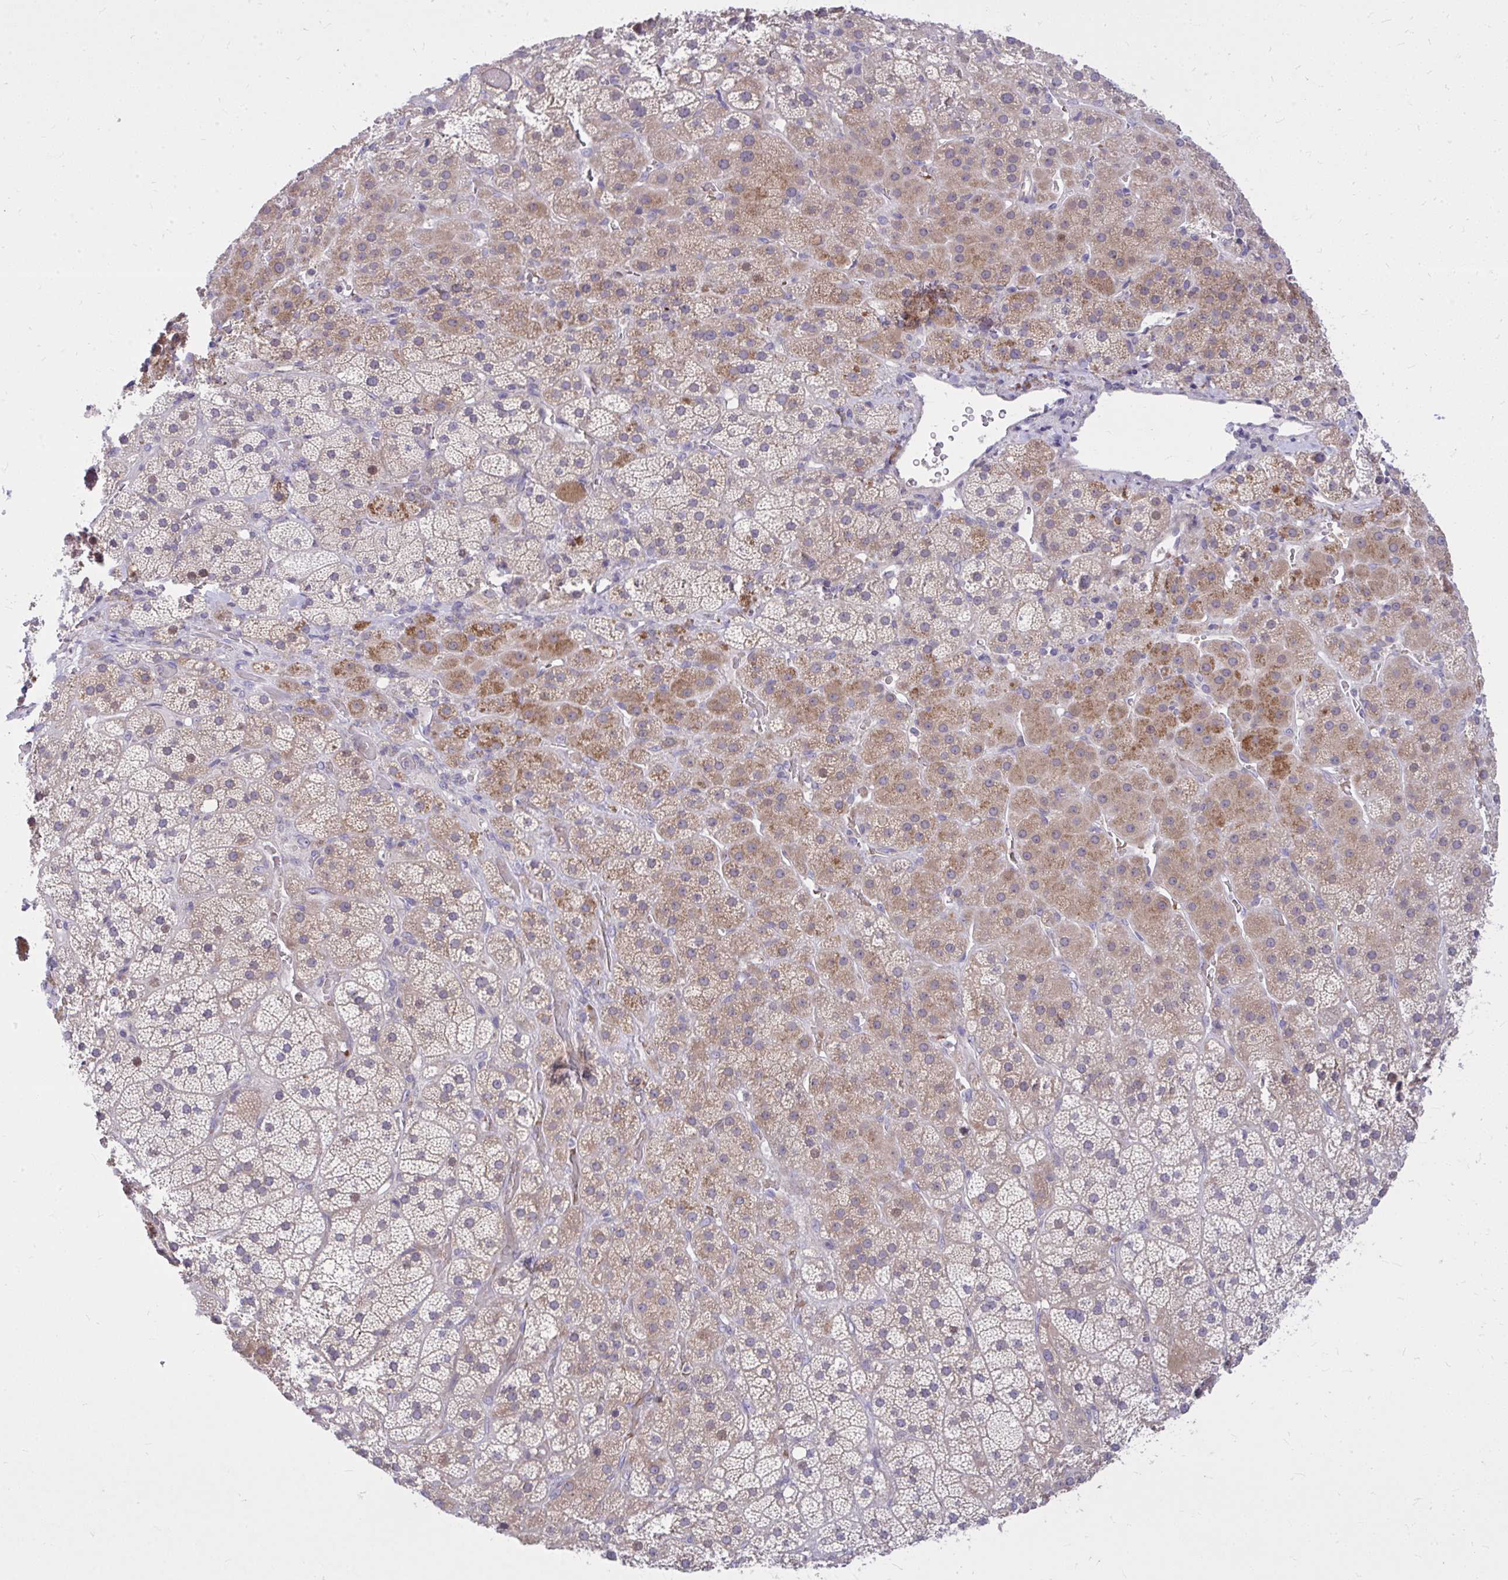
{"staining": {"intensity": "moderate", "quantity": "25%-75%", "location": "cytoplasmic/membranous"}, "tissue": "adrenal gland", "cell_type": "Glandular cells", "image_type": "normal", "snomed": [{"axis": "morphology", "description": "Normal tissue, NOS"}, {"axis": "topography", "description": "Adrenal gland"}], "caption": "Adrenal gland stained with immunohistochemistry (IHC) shows moderate cytoplasmic/membranous staining in approximately 25%-75% of glandular cells.", "gene": "DPY19L1", "patient": {"sex": "male", "age": 57}}